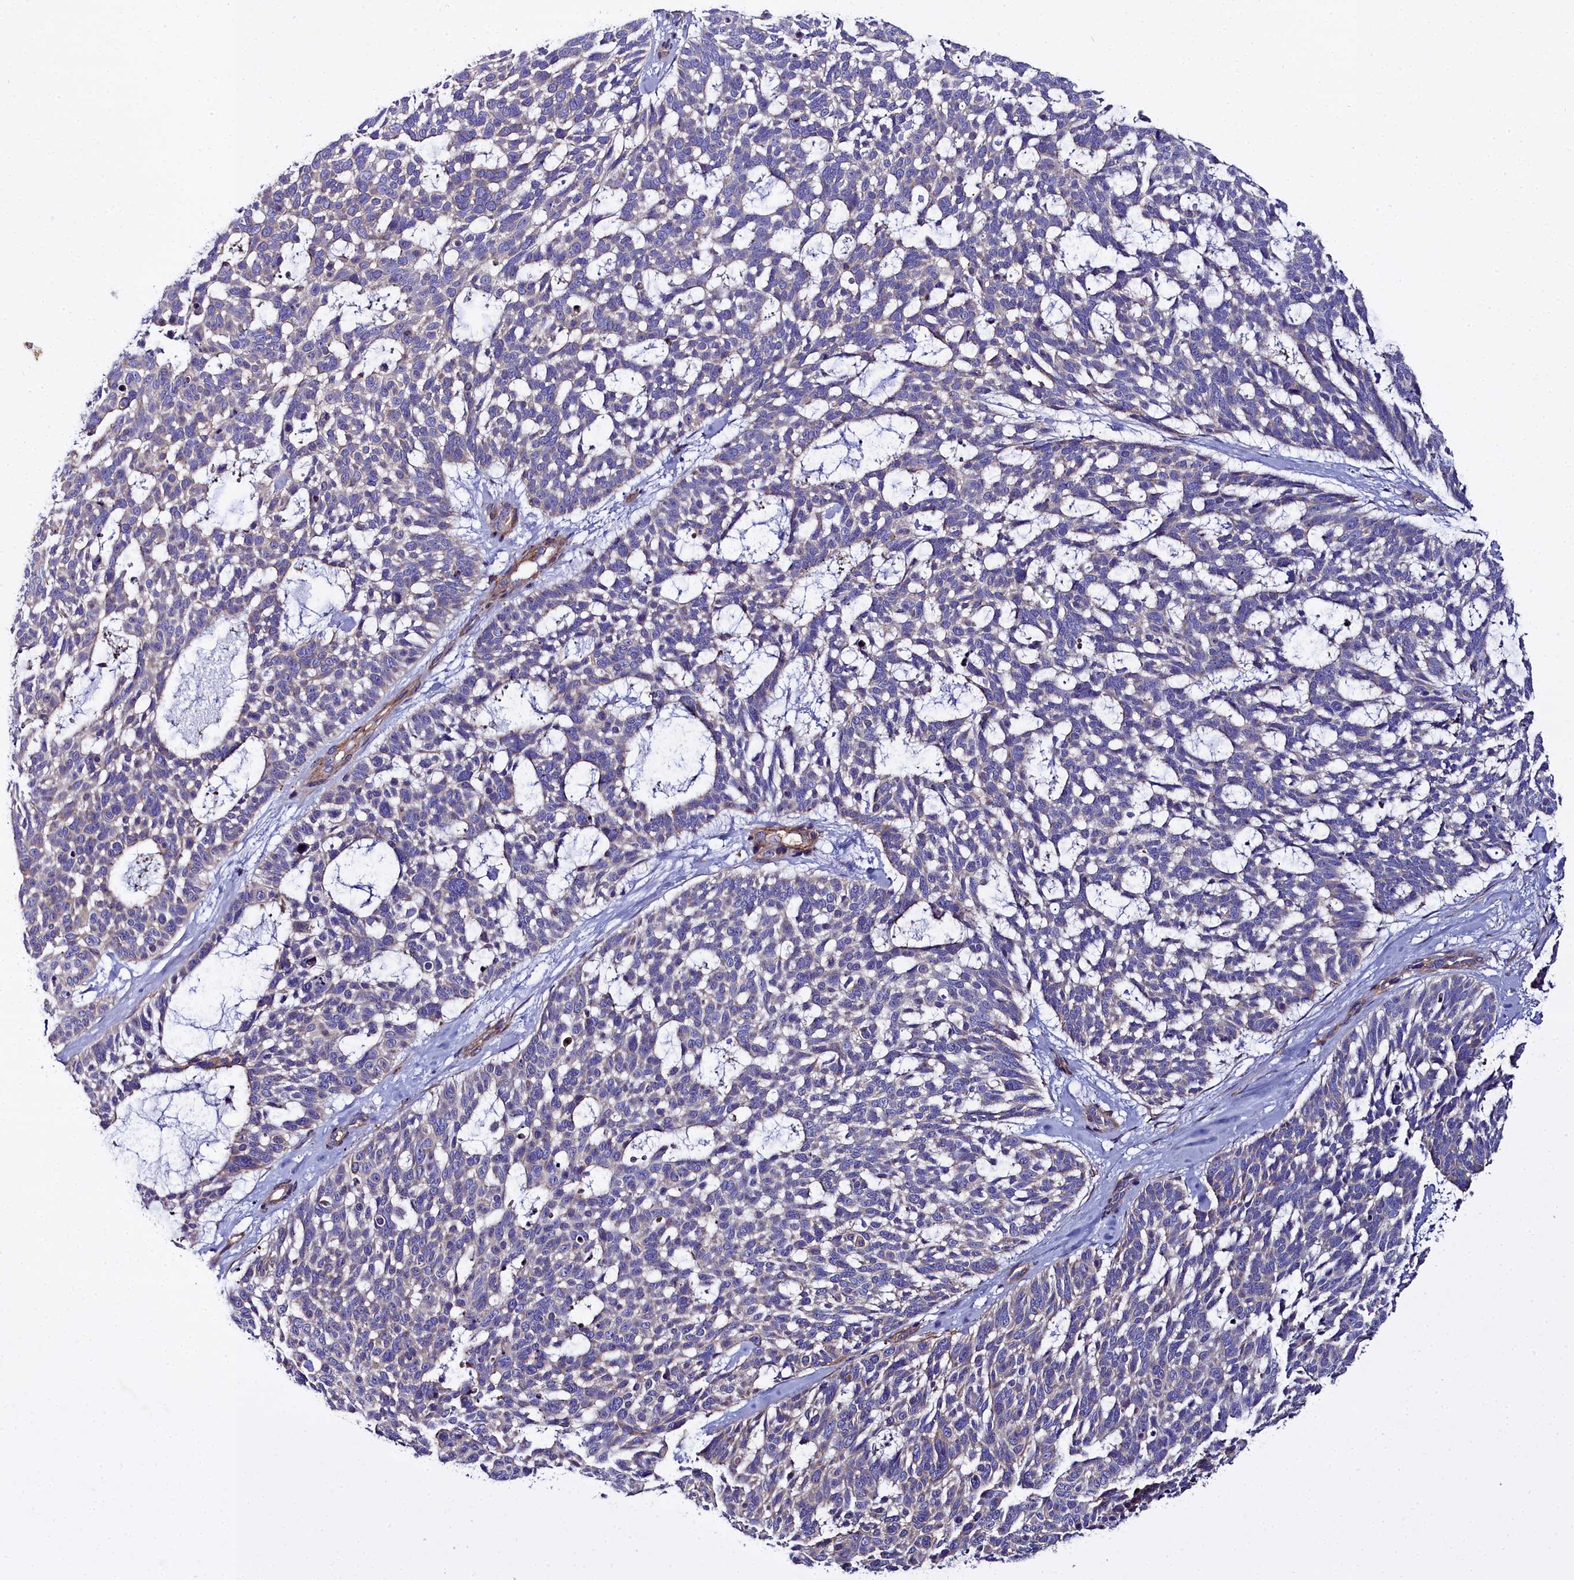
{"staining": {"intensity": "negative", "quantity": "none", "location": "none"}, "tissue": "skin cancer", "cell_type": "Tumor cells", "image_type": "cancer", "snomed": [{"axis": "morphology", "description": "Basal cell carcinoma"}, {"axis": "topography", "description": "Skin"}], "caption": "Skin cancer was stained to show a protein in brown. There is no significant positivity in tumor cells.", "gene": "FADS3", "patient": {"sex": "male", "age": 88}}